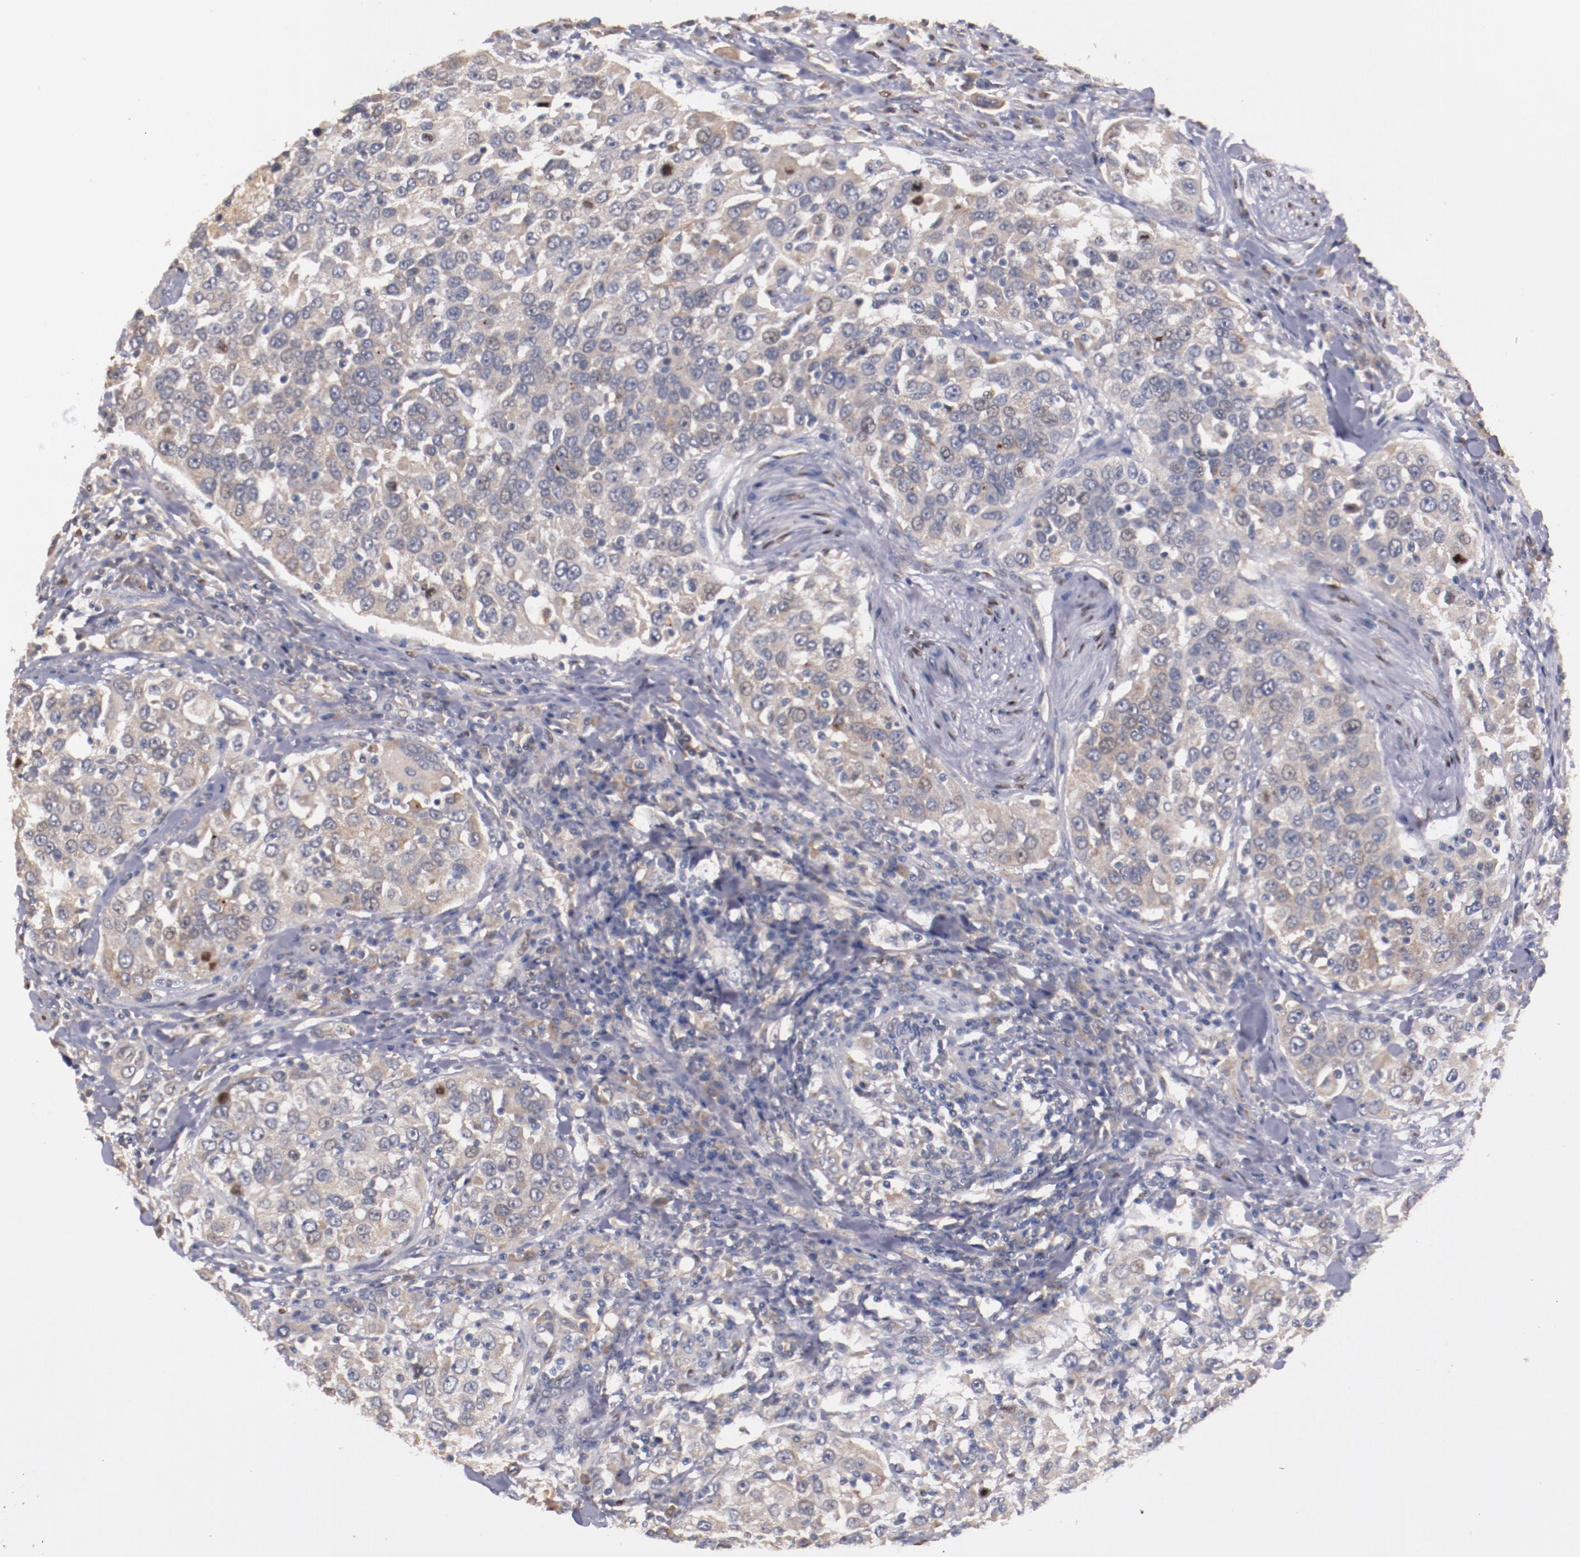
{"staining": {"intensity": "moderate", "quantity": ">75%", "location": "cytoplasmic/membranous"}, "tissue": "urothelial cancer", "cell_type": "Tumor cells", "image_type": "cancer", "snomed": [{"axis": "morphology", "description": "Urothelial carcinoma, High grade"}, {"axis": "topography", "description": "Urinary bladder"}], "caption": "Moderate cytoplasmic/membranous staining is present in approximately >75% of tumor cells in urothelial cancer.", "gene": "FAM81A", "patient": {"sex": "female", "age": 80}}